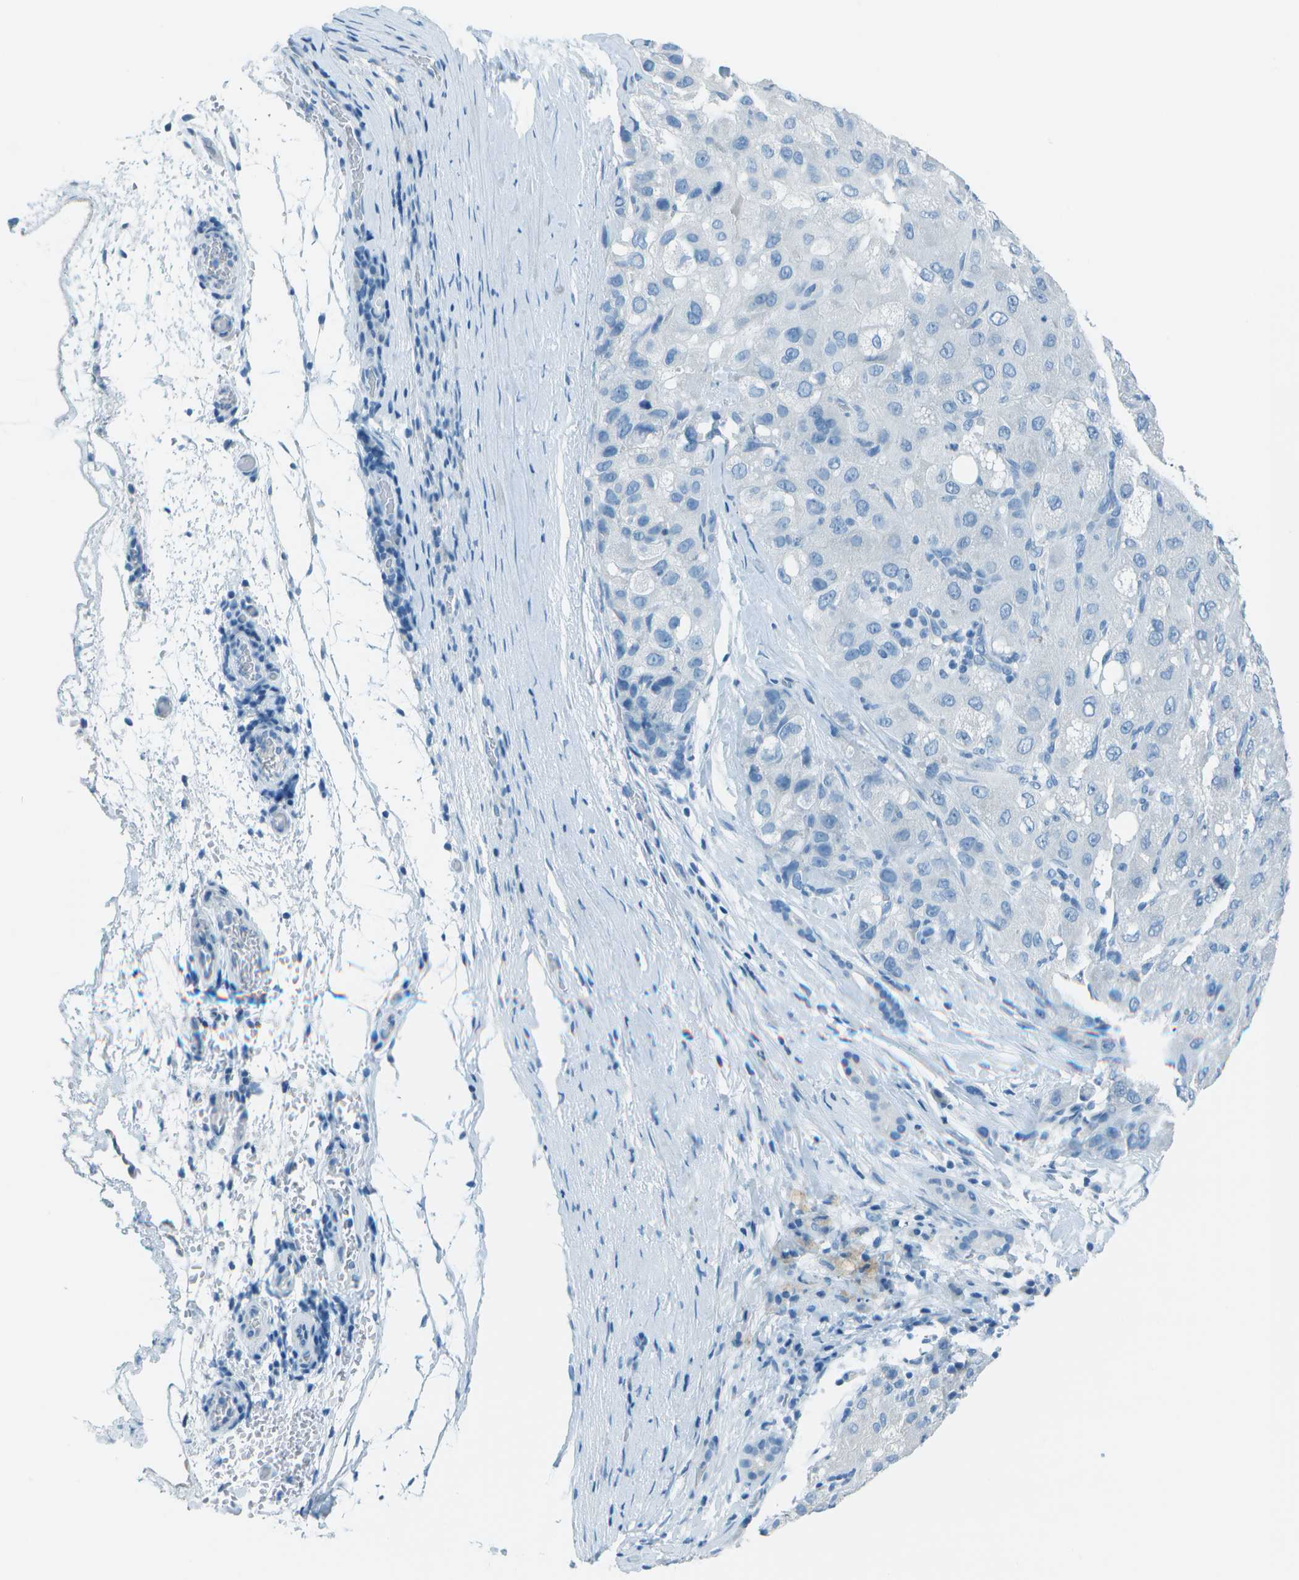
{"staining": {"intensity": "negative", "quantity": "none", "location": "none"}, "tissue": "liver cancer", "cell_type": "Tumor cells", "image_type": "cancer", "snomed": [{"axis": "morphology", "description": "Carcinoma, Hepatocellular, NOS"}, {"axis": "topography", "description": "Liver"}], "caption": "Hepatocellular carcinoma (liver) was stained to show a protein in brown. There is no significant staining in tumor cells.", "gene": "FGF1", "patient": {"sex": "male", "age": 80}}